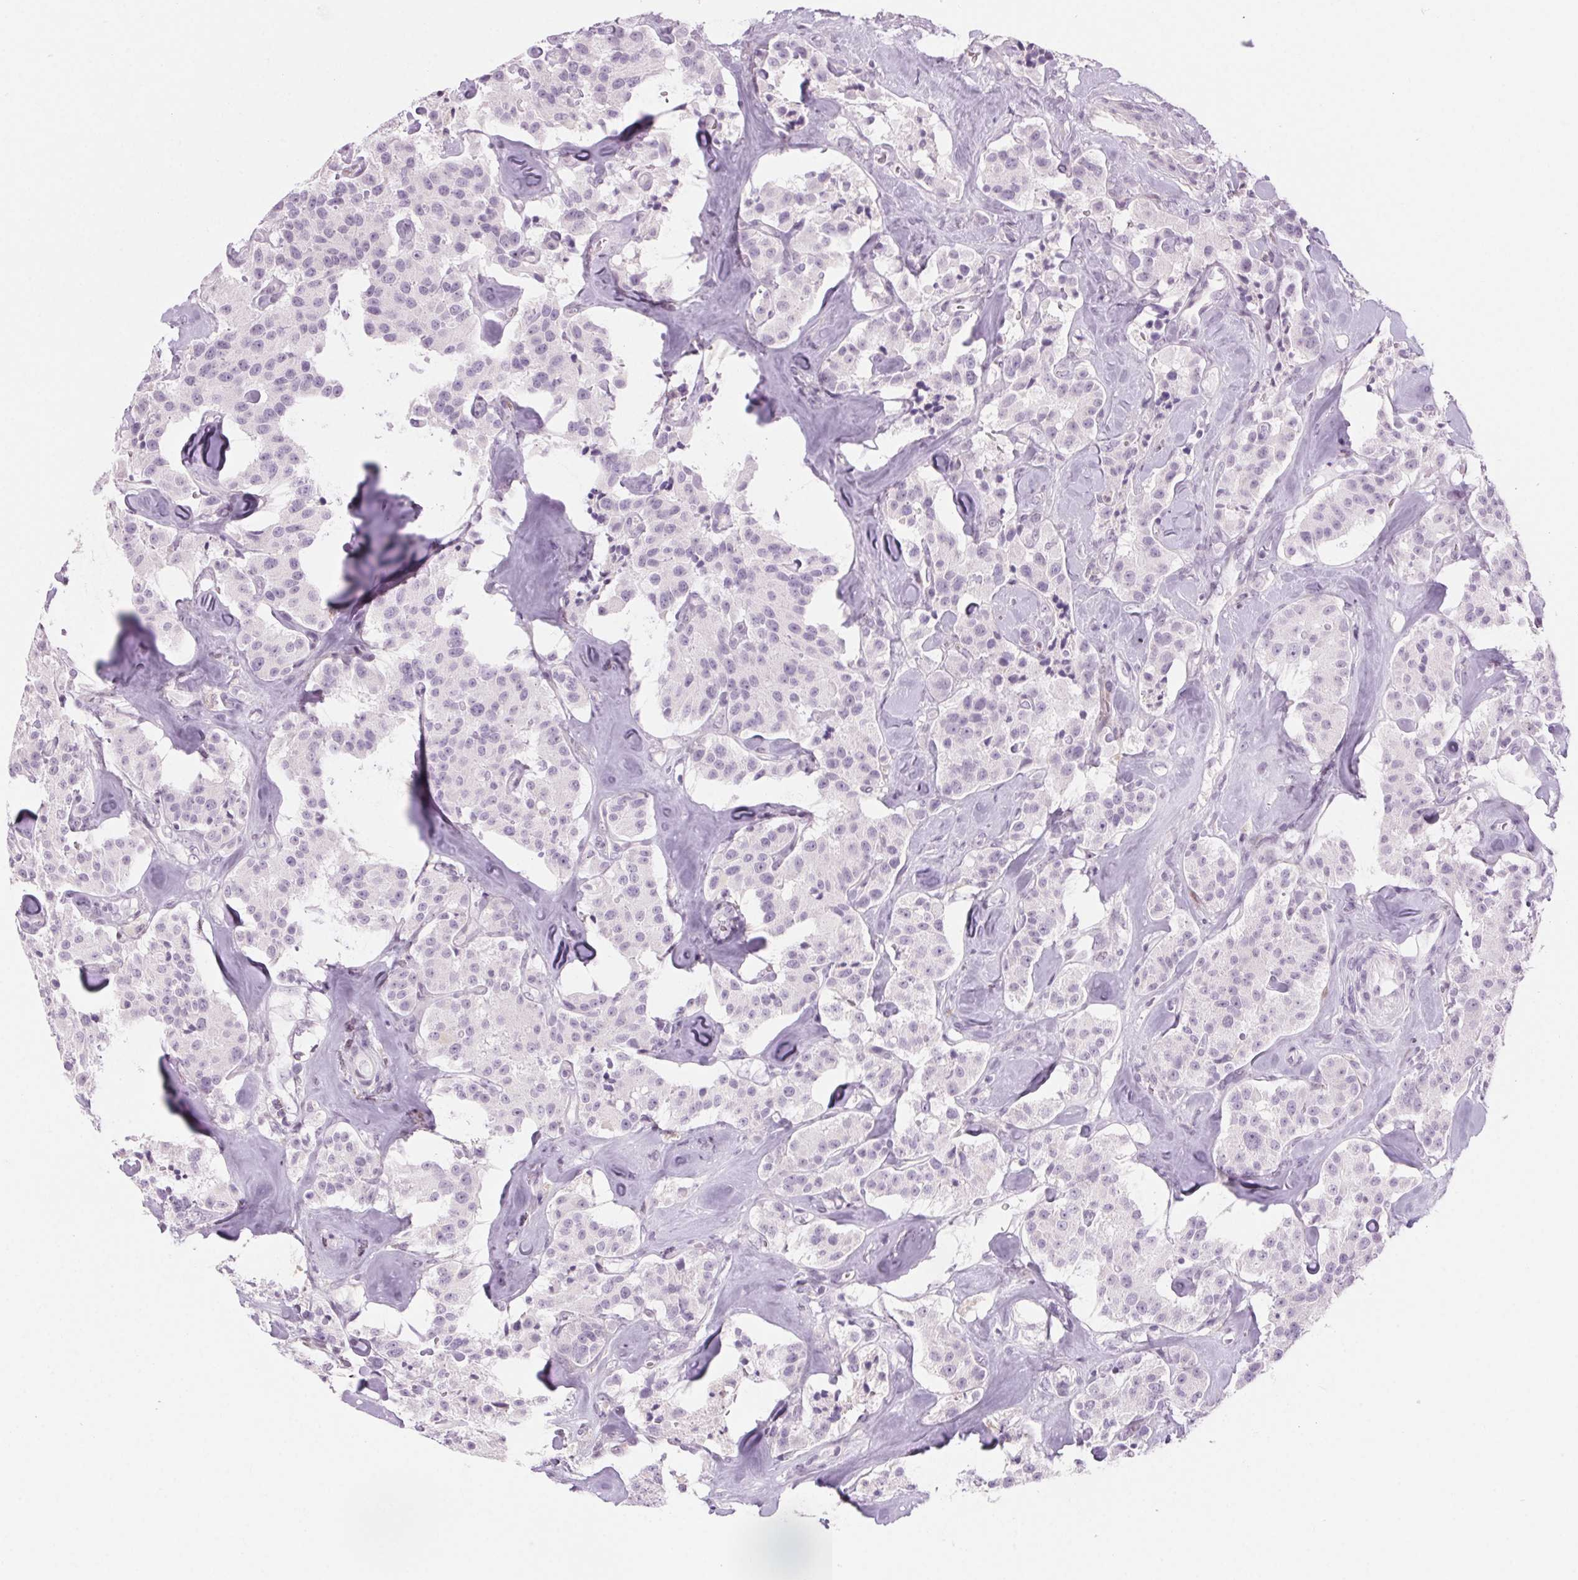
{"staining": {"intensity": "negative", "quantity": "none", "location": "none"}, "tissue": "carcinoid", "cell_type": "Tumor cells", "image_type": "cancer", "snomed": [{"axis": "morphology", "description": "Carcinoid, malignant, NOS"}, {"axis": "topography", "description": "Pancreas"}], "caption": "Tumor cells show no significant protein positivity in malignant carcinoid.", "gene": "SLC6A19", "patient": {"sex": "male", "age": 41}}